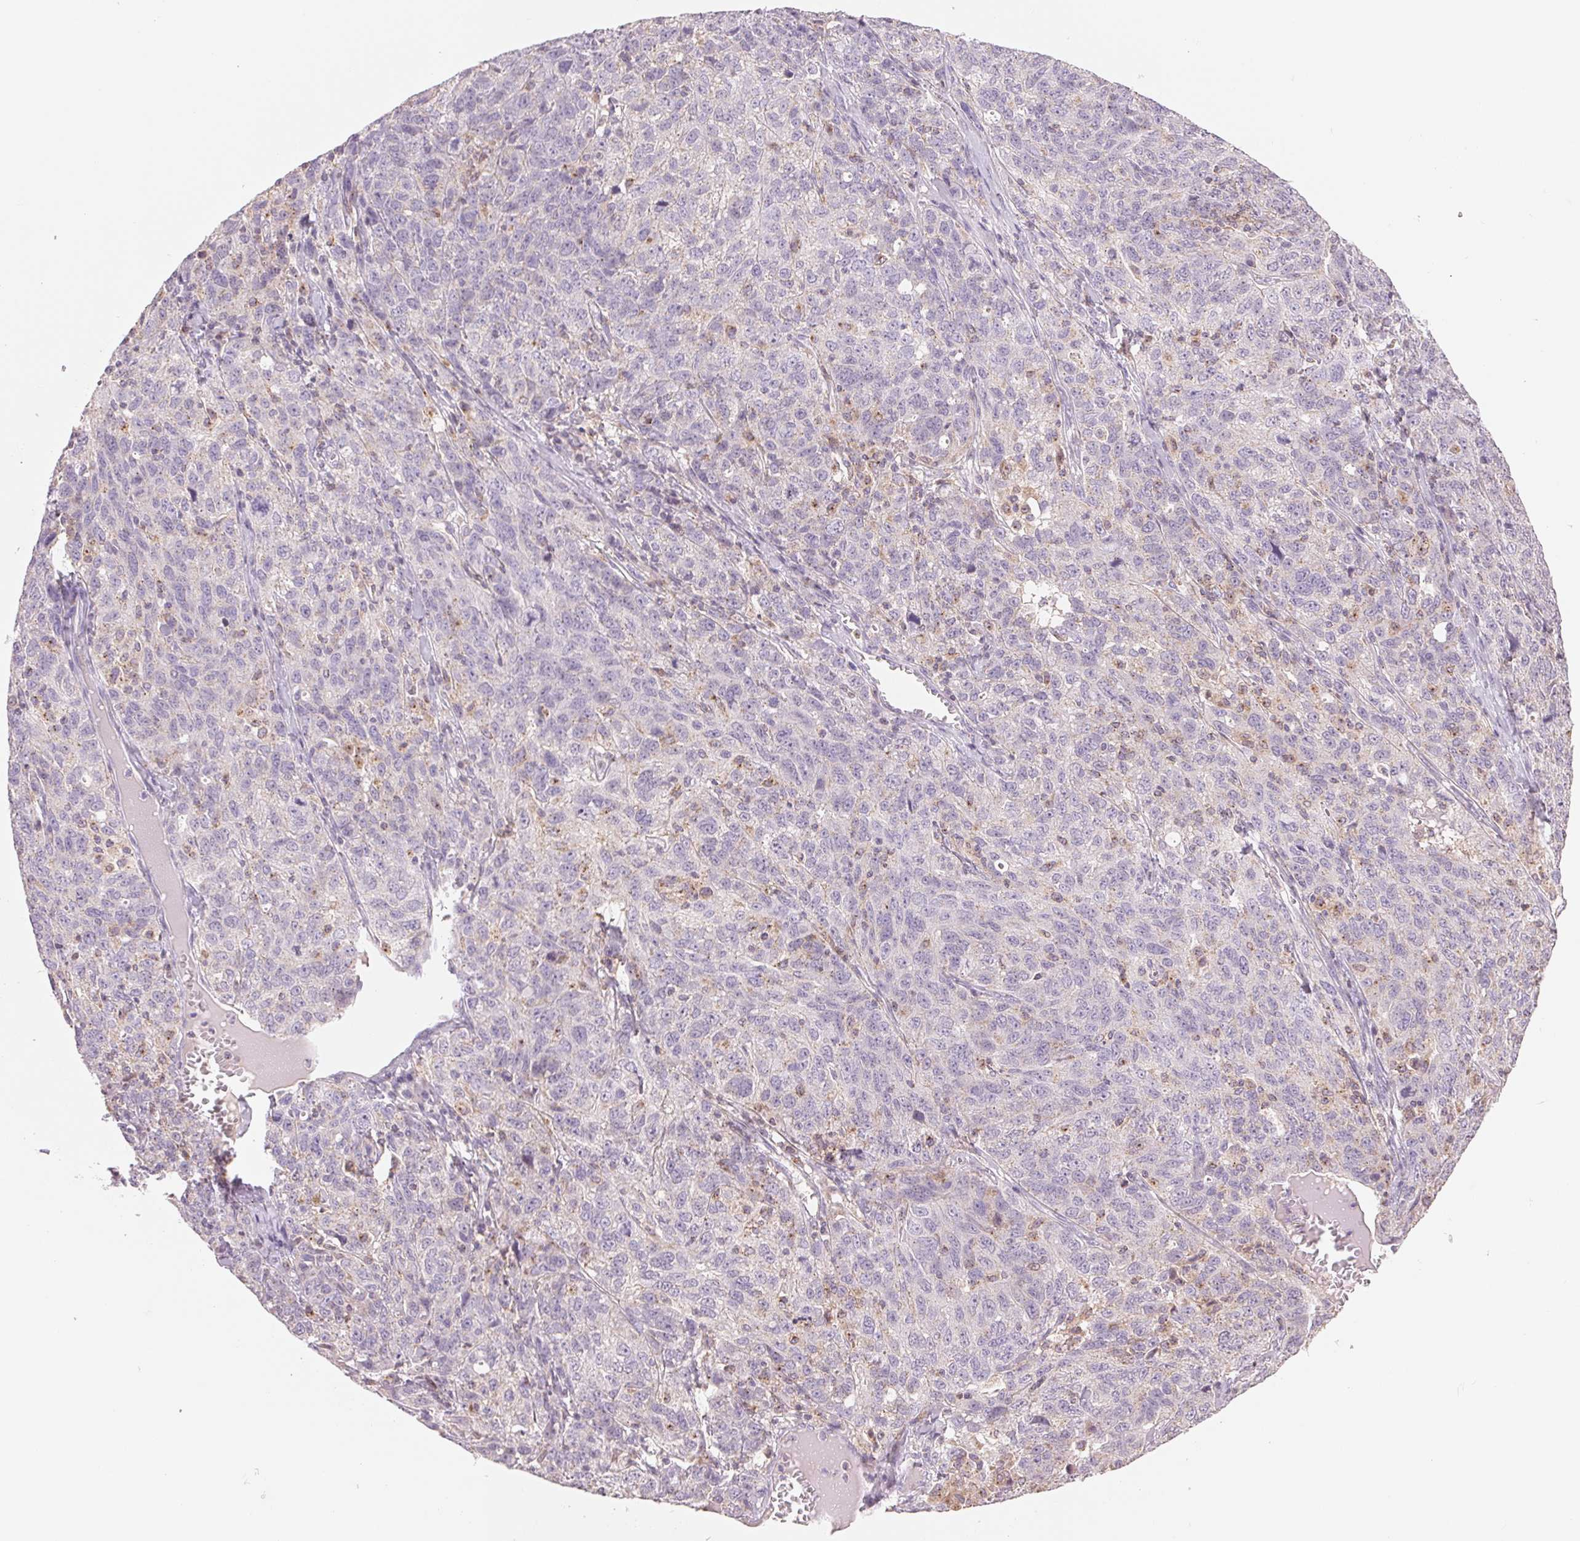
{"staining": {"intensity": "negative", "quantity": "none", "location": "none"}, "tissue": "ovarian cancer", "cell_type": "Tumor cells", "image_type": "cancer", "snomed": [{"axis": "morphology", "description": "Cystadenocarcinoma, serous, NOS"}, {"axis": "topography", "description": "Ovary"}], "caption": "This is an immunohistochemistry (IHC) image of ovarian cancer (serous cystadenocarcinoma). There is no expression in tumor cells.", "gene": "HOXB13", "patient": {"sex": "female", "age": 71}}